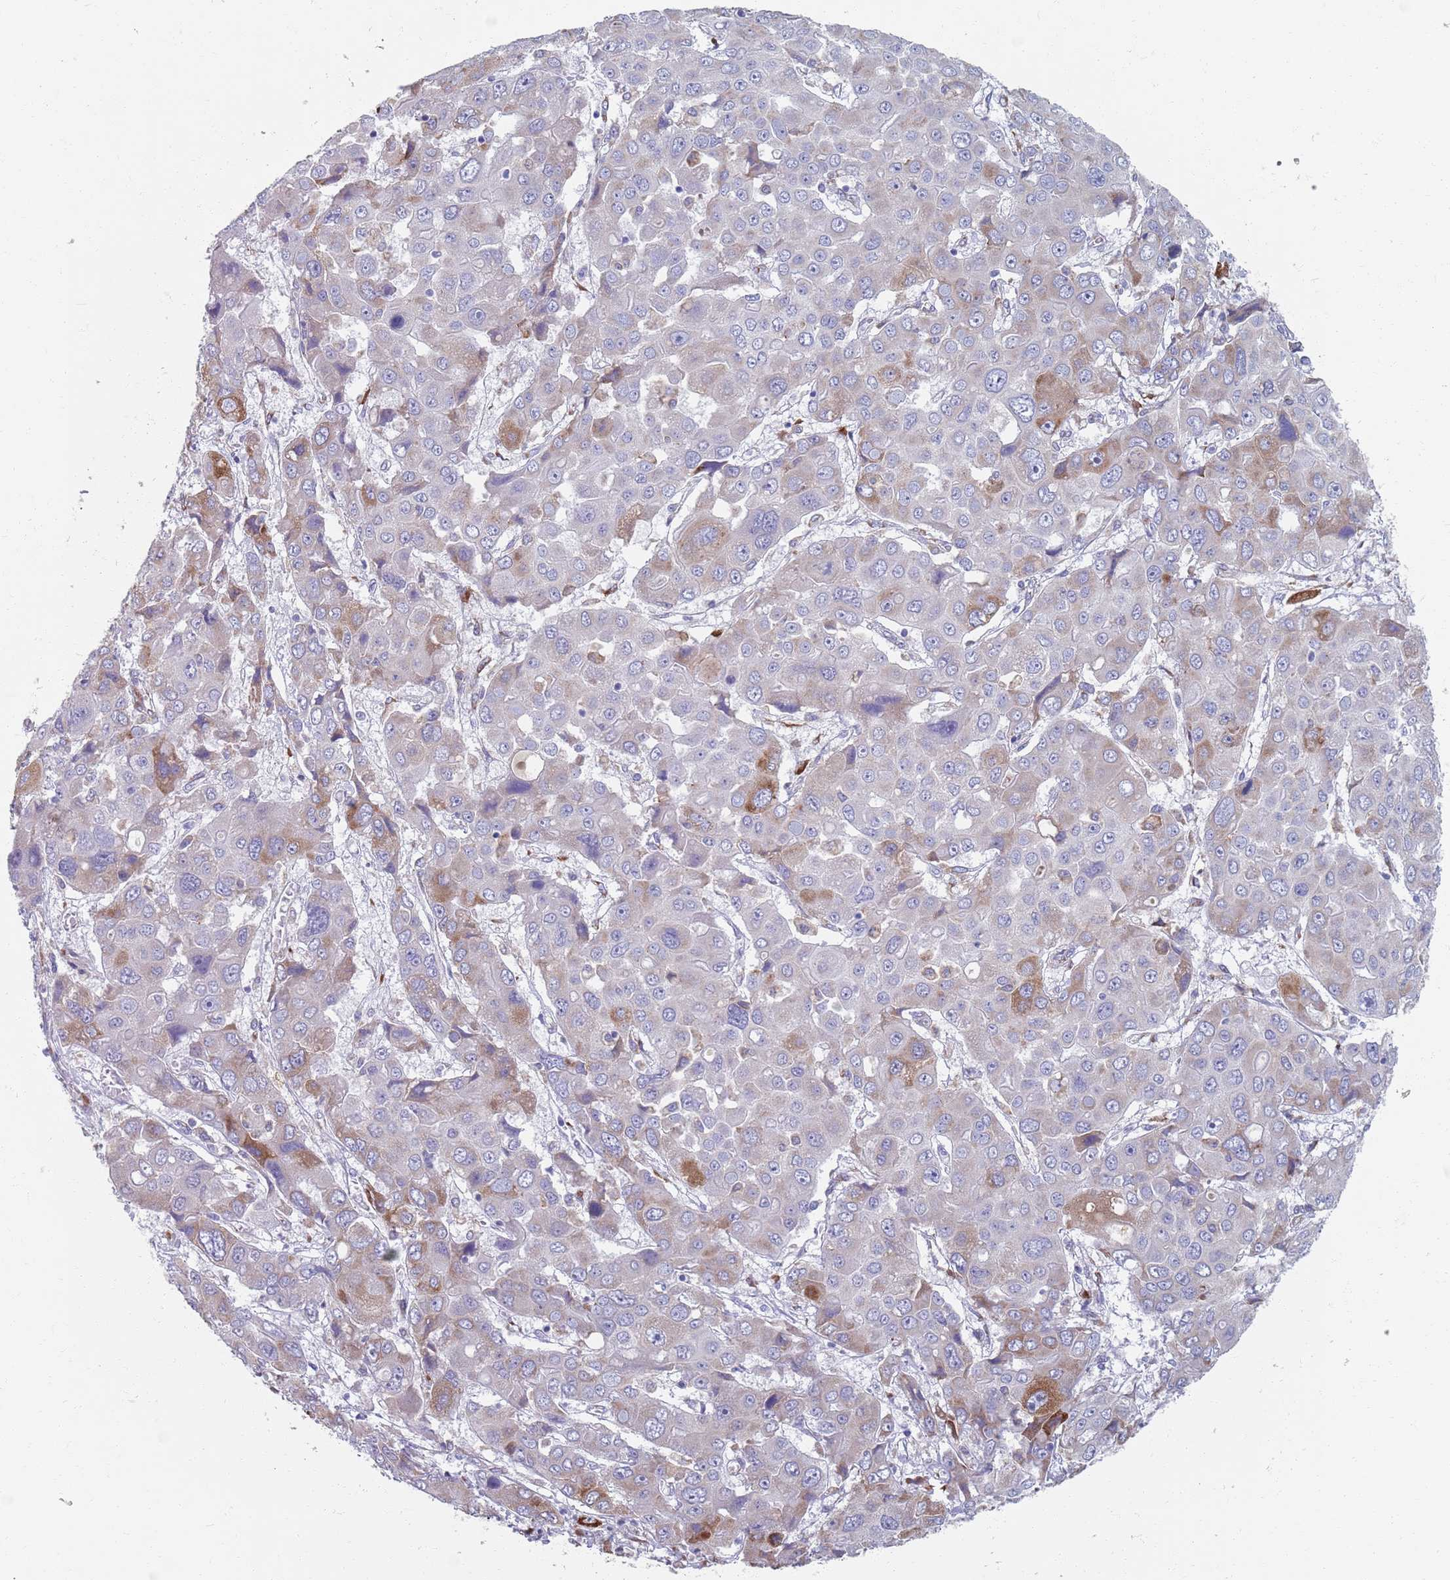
{"staining": {"intensity": "moderate", "quantity": "<25%", "location": "cytoplasmic/membranous"}, "tissue": "liver cancer", "cell_type": "Tumor cells", "image_type": "cancer", "snomed": [{"axis": "morphology", "description": "Cholangiocarcinoma"}, {"axis": "topography", "description": "Liver"}], "caption": "Approximately <25% of tumor cells in human cholangiocarcinoma (liver) display moderate cytoplasmic/membranous protein expression as visualized by brown immunohistochemical staining.", "gene": "PLOD1", "patient": {"sex": "male", "age": 67}}